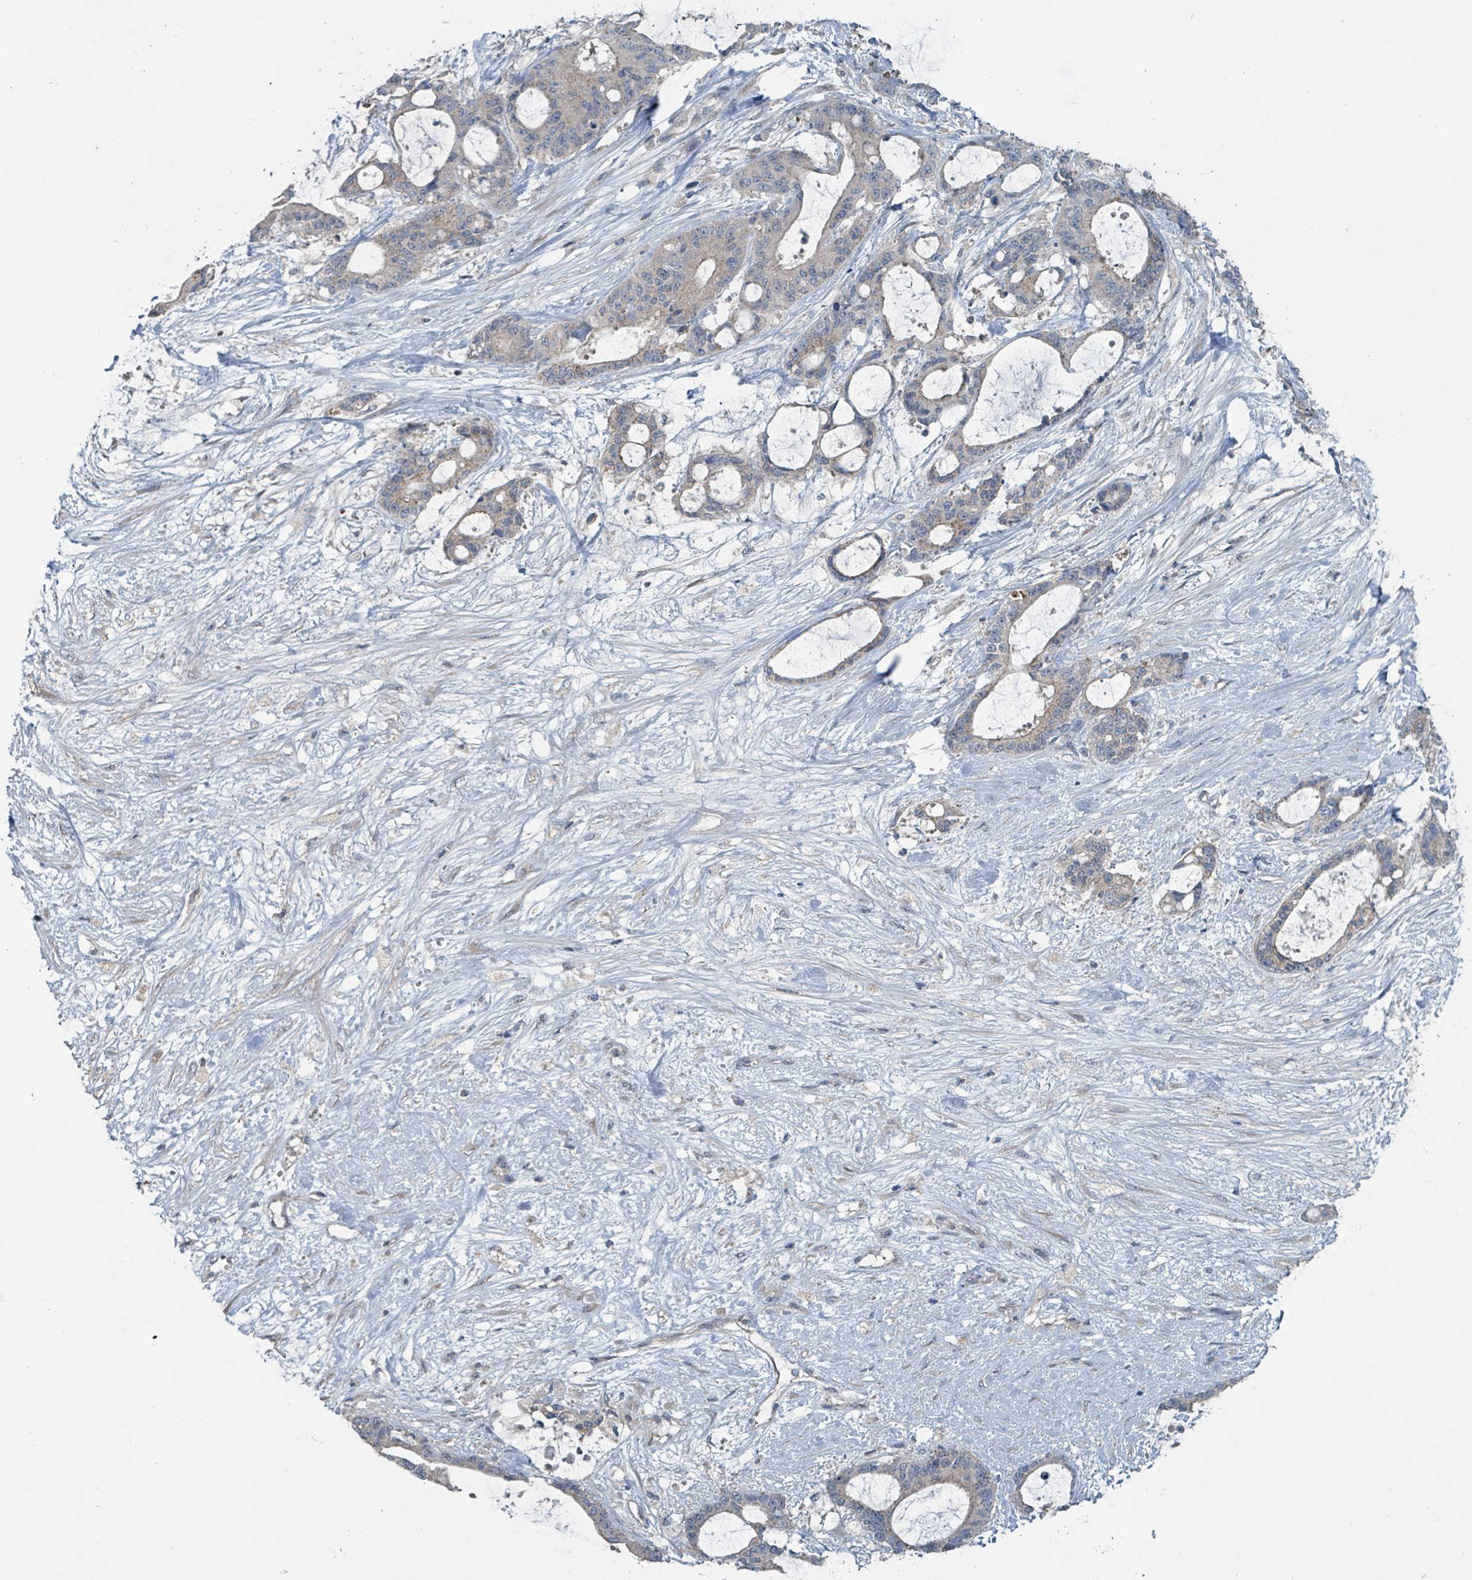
{"staining": {"intensity": "weak", "quantity": "25%-75%", "location": "cytoplasmic/membranous"}, "tissue": "liver cancer", "cell_type": "Tumor cells", "image_type": "cancer", "snomed": [{"axis": "morphology", "description": "Normal tissue, NOS"}, {"axis": "morphology", "description": "Cholangiocarcinoma"}, {"axis": "topography", "description": "Liver"}, {"axis": "topography", "description": "Peripheral nerve tissue"}], "caption": "A brown stain labels weak cytoplasmic/membranous expression of a protein in liver cholangiocarcinoma tumor cells.", "gene": "ACBD4", "patient": {"sex": "female", "age": 73}}